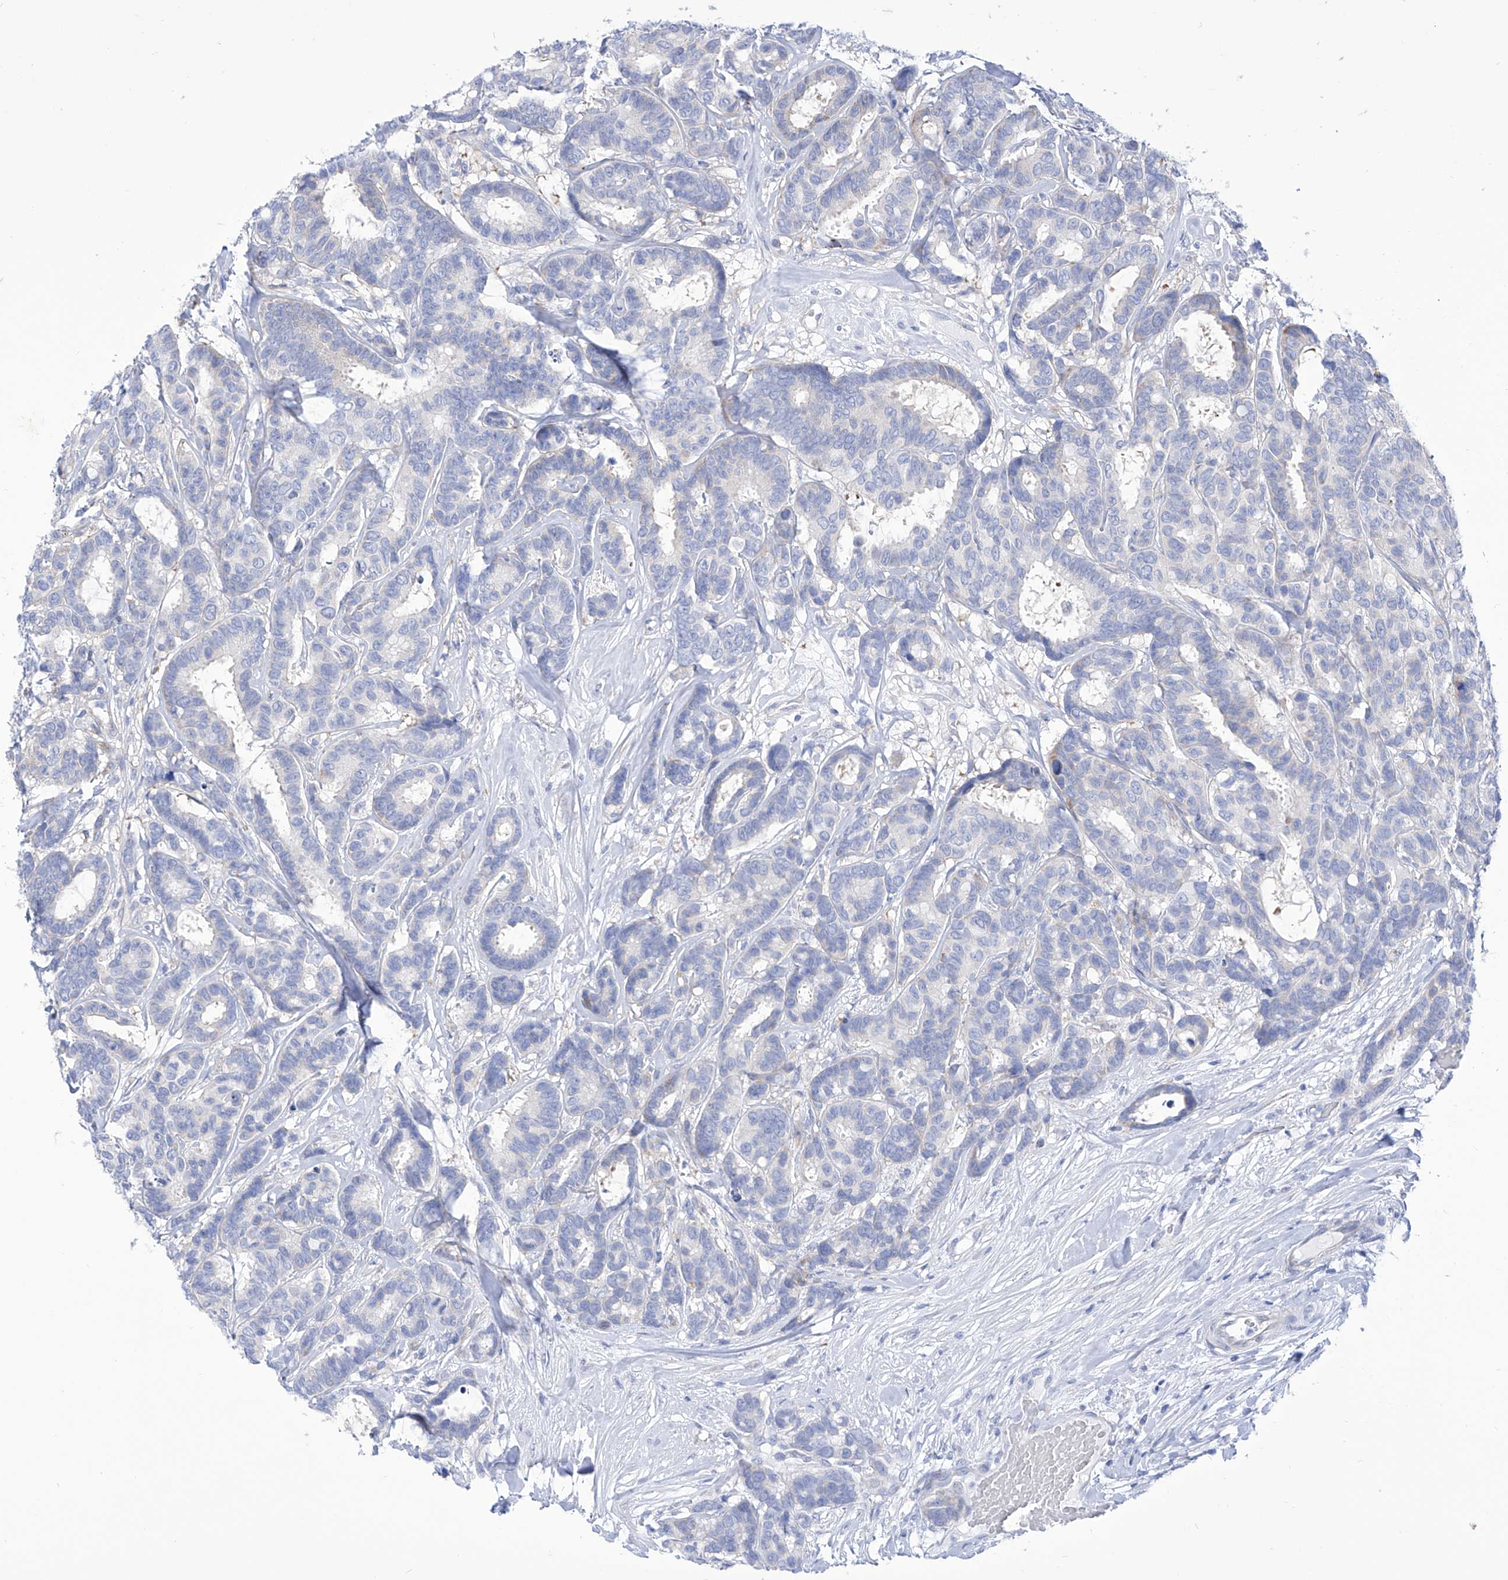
{"staining": {"intensity": "negative", "quantity": "none", "location": "none"}, "tissue": "breast cancer", "cell_type": "Tumor cells", "image_type": "cancer", "snomed": [{"axis": "morphology", "description": "Duct carcinoma"}, {"axis": "topography", "description": "Breast"}], "caption": "Protein analysis of breast infiltrating ductal carcinoma shows no significant staining in tumor cells.", "gene": "C1orf87", "patient": {"sex": "female", "age": 87}}